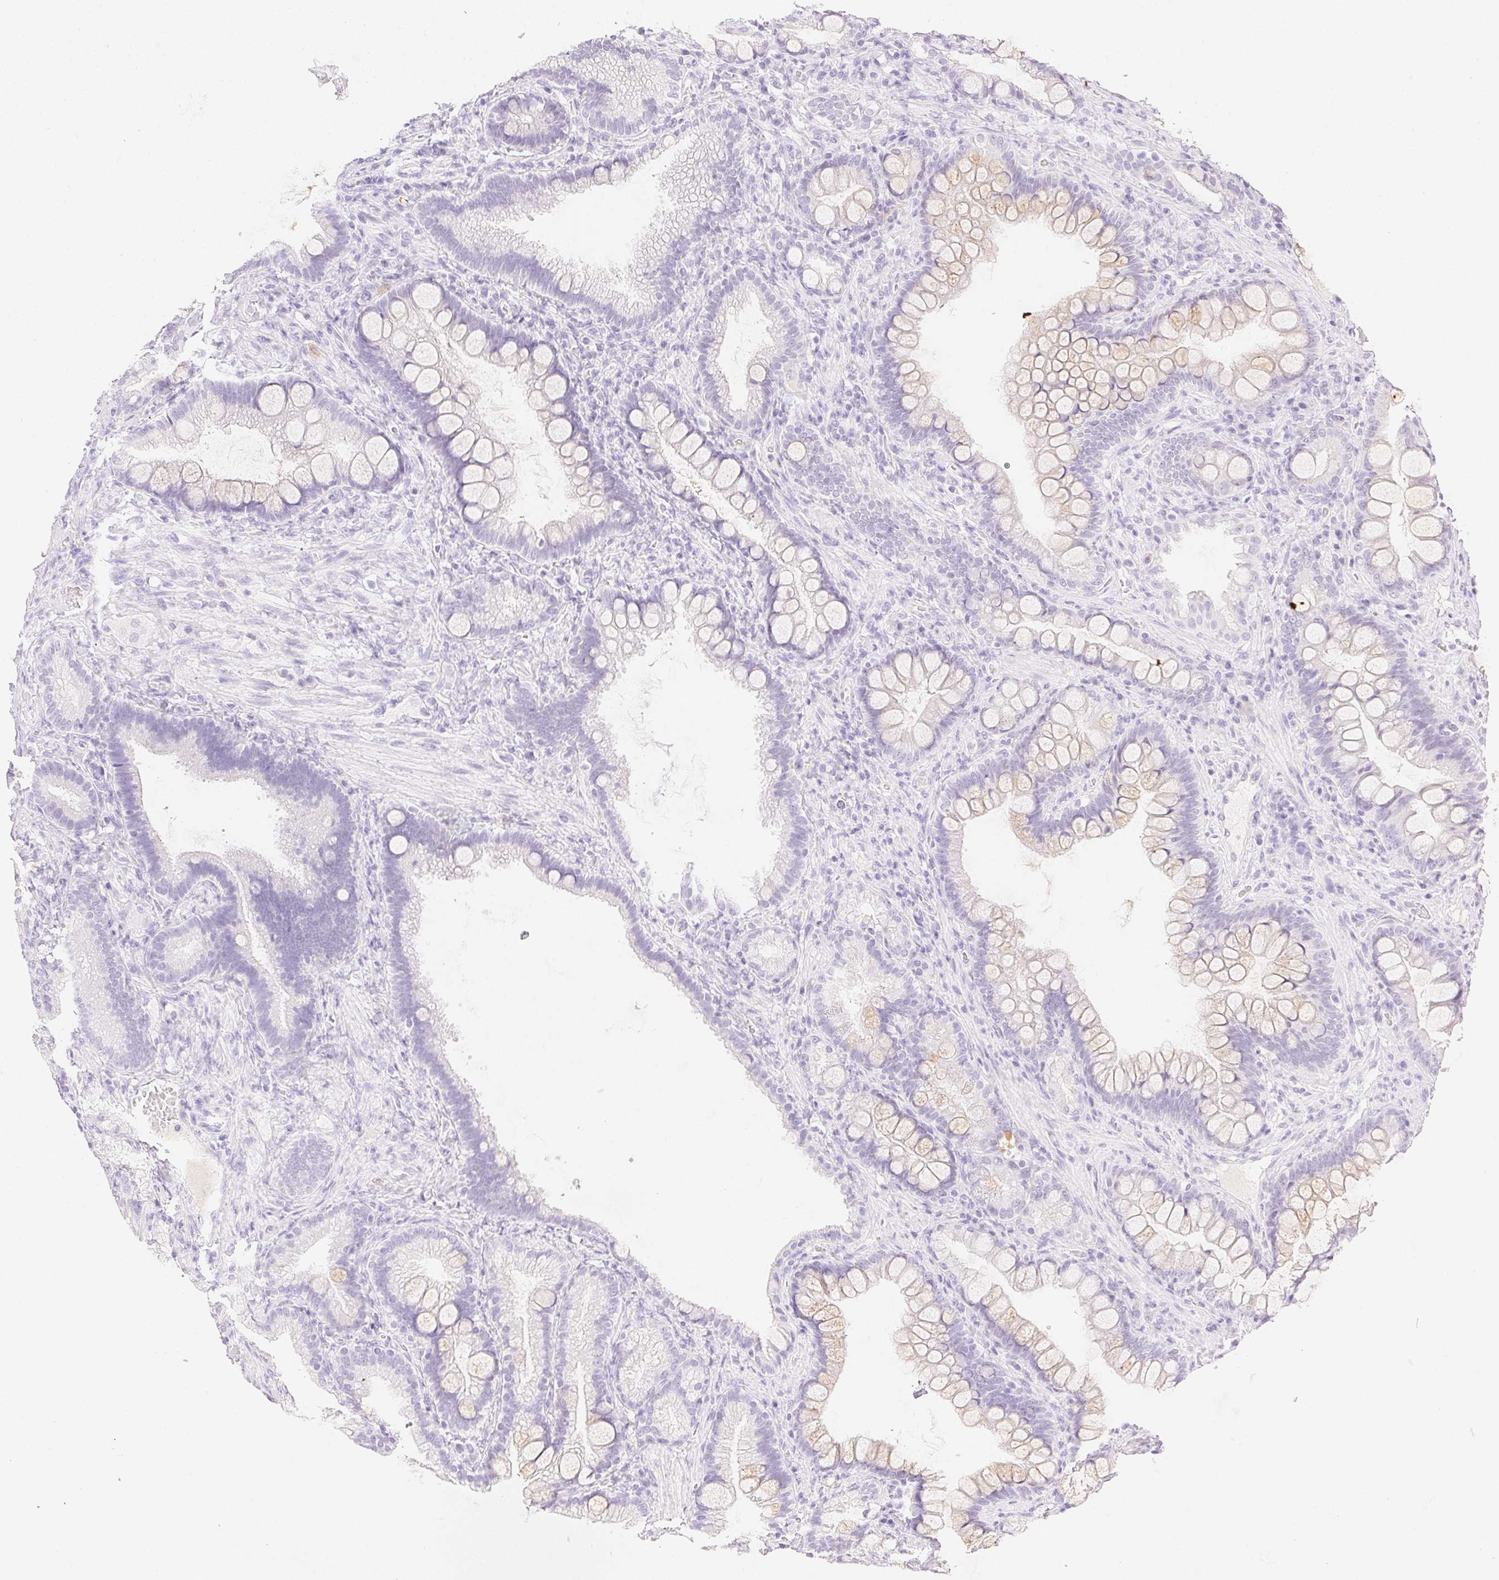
{"staining": {"intensity": "weak", "quantity": "<25%", "location": "cytoplasmic/membranous"}, "tissue": "duodenum", "cell_type": "Glandular cells", "image_type": "normal", "snomed": [{"axis": "morphology", "description": "Normal tissue, NOS"}, {"axis": "topography", "description": "Pancreas"}, {"axis": "topography", "description": "Duodenum"}], "caption": "Benign duodenum was stained to show a protein in brown. There is no significant expression in glandular cells. (DAB immunohistochemistry with hematoxylin counter stain).", "gene": "SPACA4", "patient": {"sex": "male", "age": 59}}